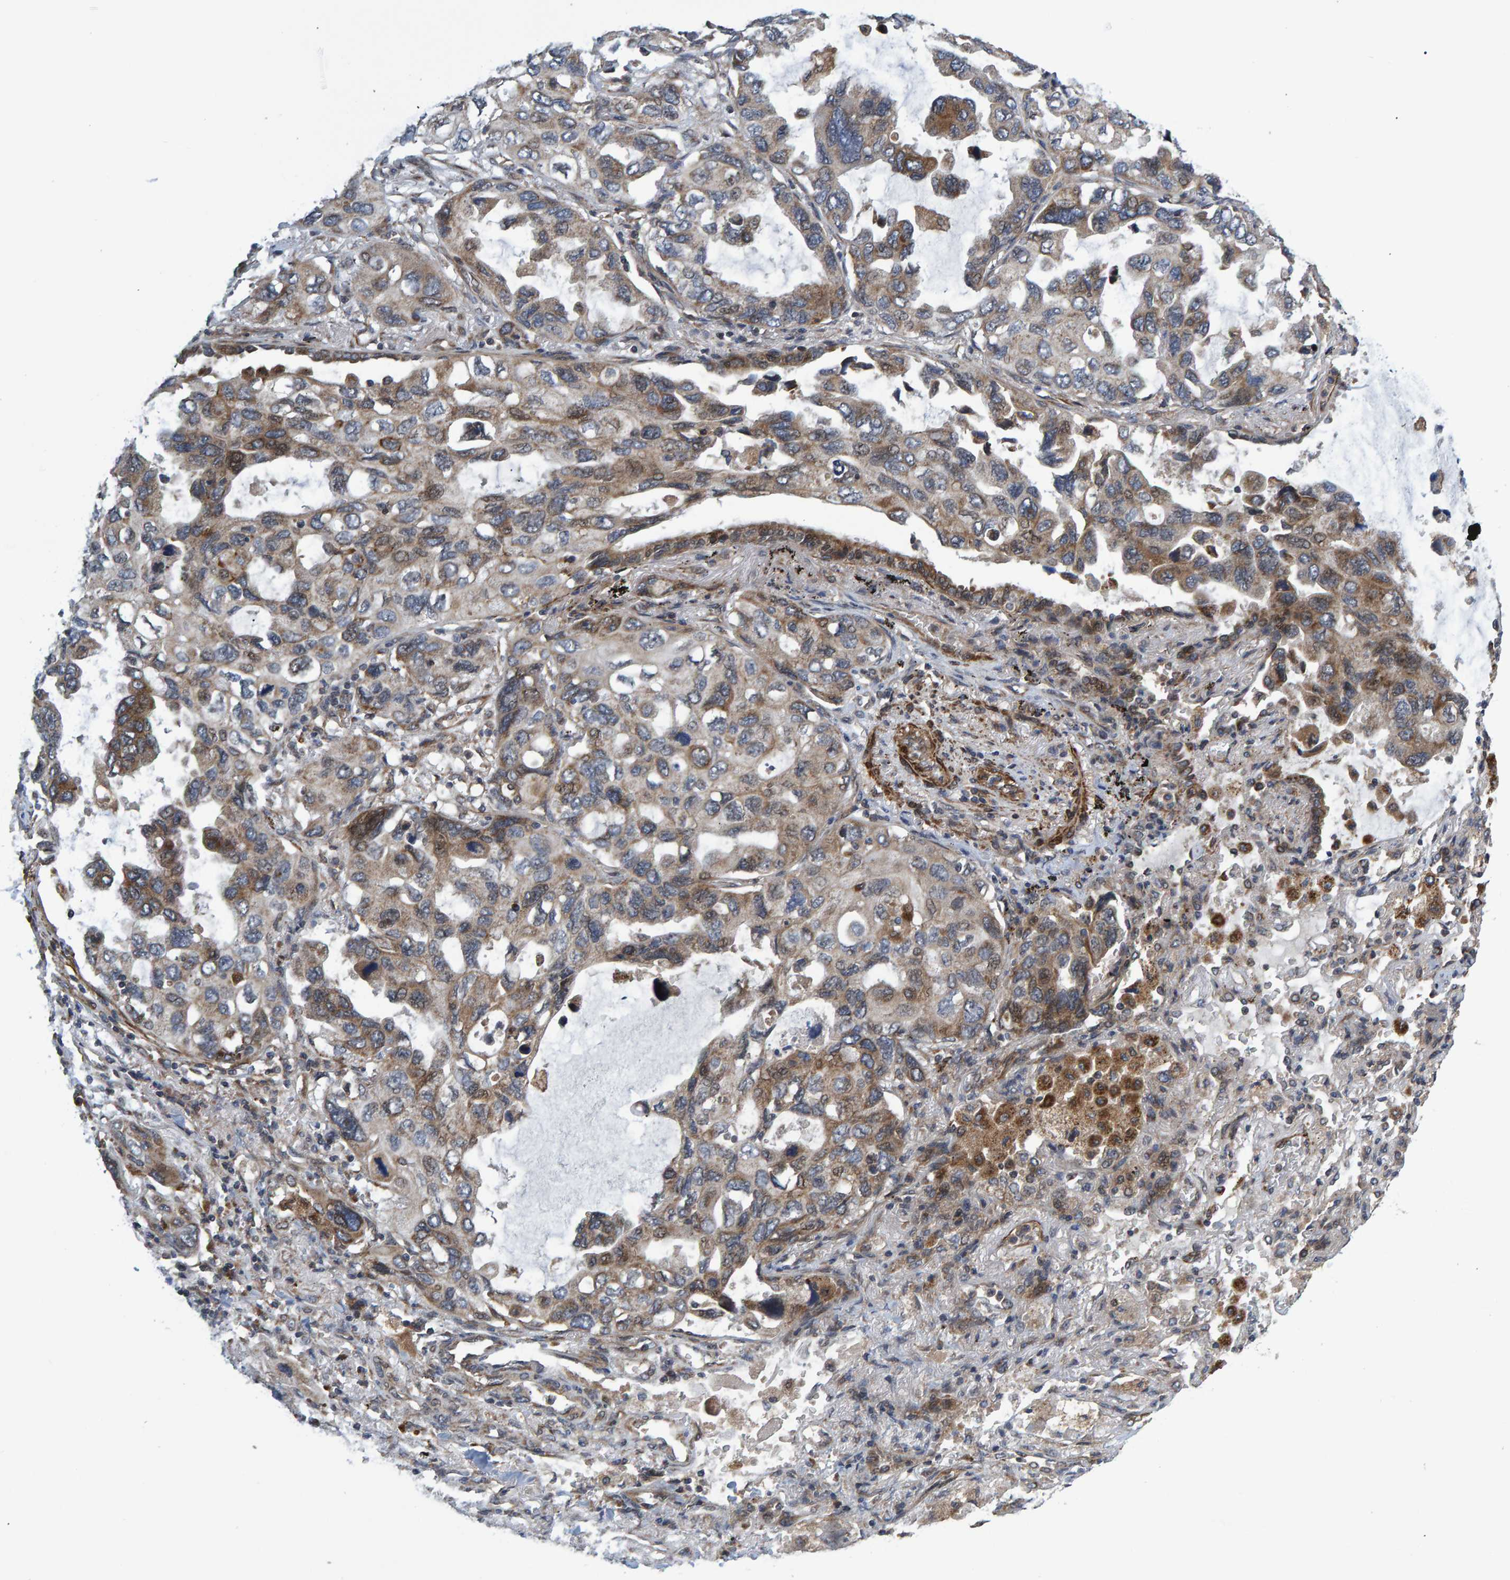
{"staining": {"intensity": "weak", "quantity": "25%-75%", "location": "cytoplasmic/membranous"}, "tissue": "lung cancer", "cell_type": "Tumor cells", "image_type": "cancer", "snomed": [{"axis": "morphology", "description": "Squamous cell carcinoma, NOS"}, {"axis": "topography", "description": "Lung"}], "caption": "Tumor cells exhibit low levels of weak cytoplasmic/membranous positivity in approximately 25%-75% of cells in human lung cancer.", "gene": "ATP6V1H", "patient": {"sex": "female", "age": 73}}